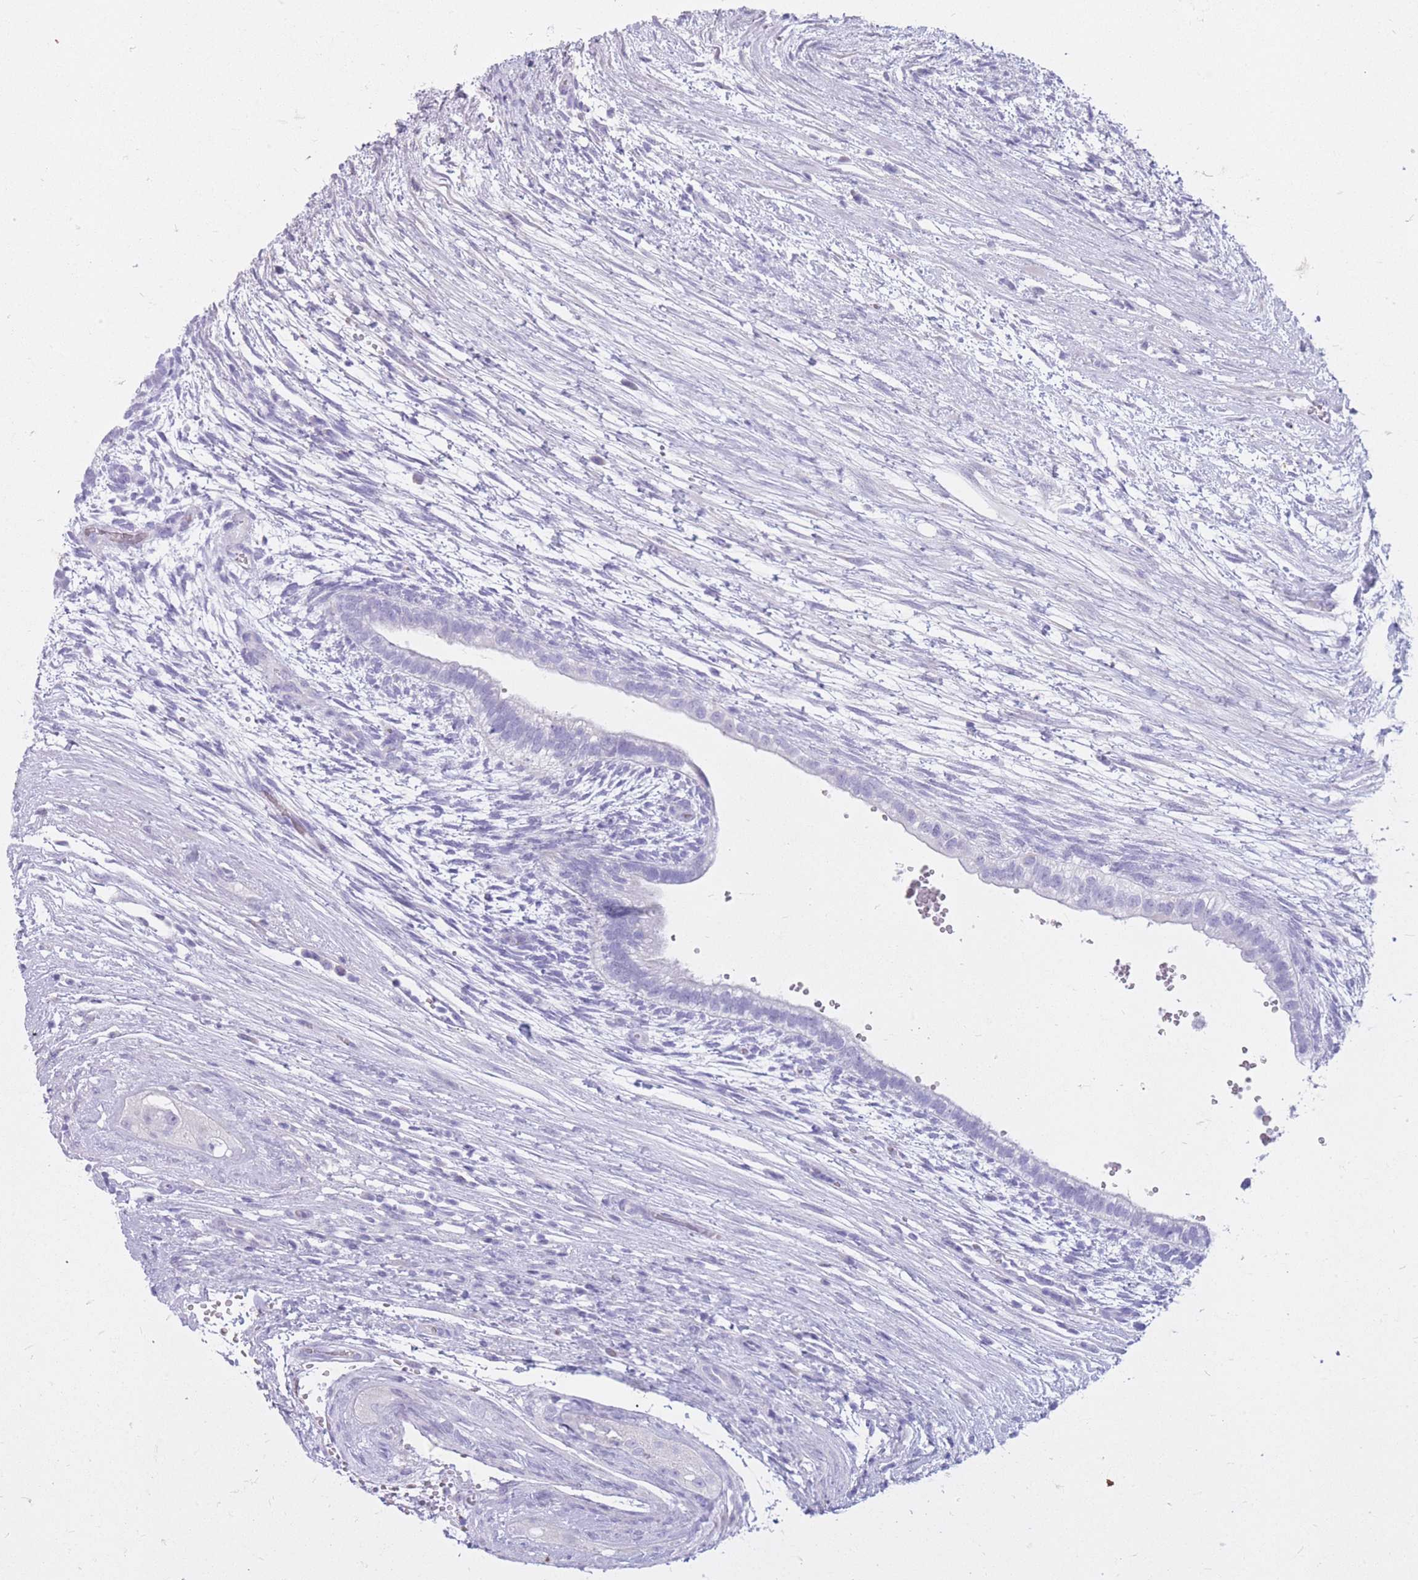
{"staining": {"intensity": "negative", "quantity": "none", "location": "none"}, "tissue": "testis cancer", "cell_type": "Tumor cells", "image_type": "cancer", "snomed": [{"axis": "morphology", "description": "Normal tissue, NOS"}, {"axis": "morphology", "description": "Carcinoma, Embryonal, NOS"}, {"axis": "topography", "description": "Testis"}], "caption": "There is no significant expression in tumor cells of testis embryonal carcinoma.", "gene": "CYP21A2", "patient": {"sex": "male", "age": 32}}